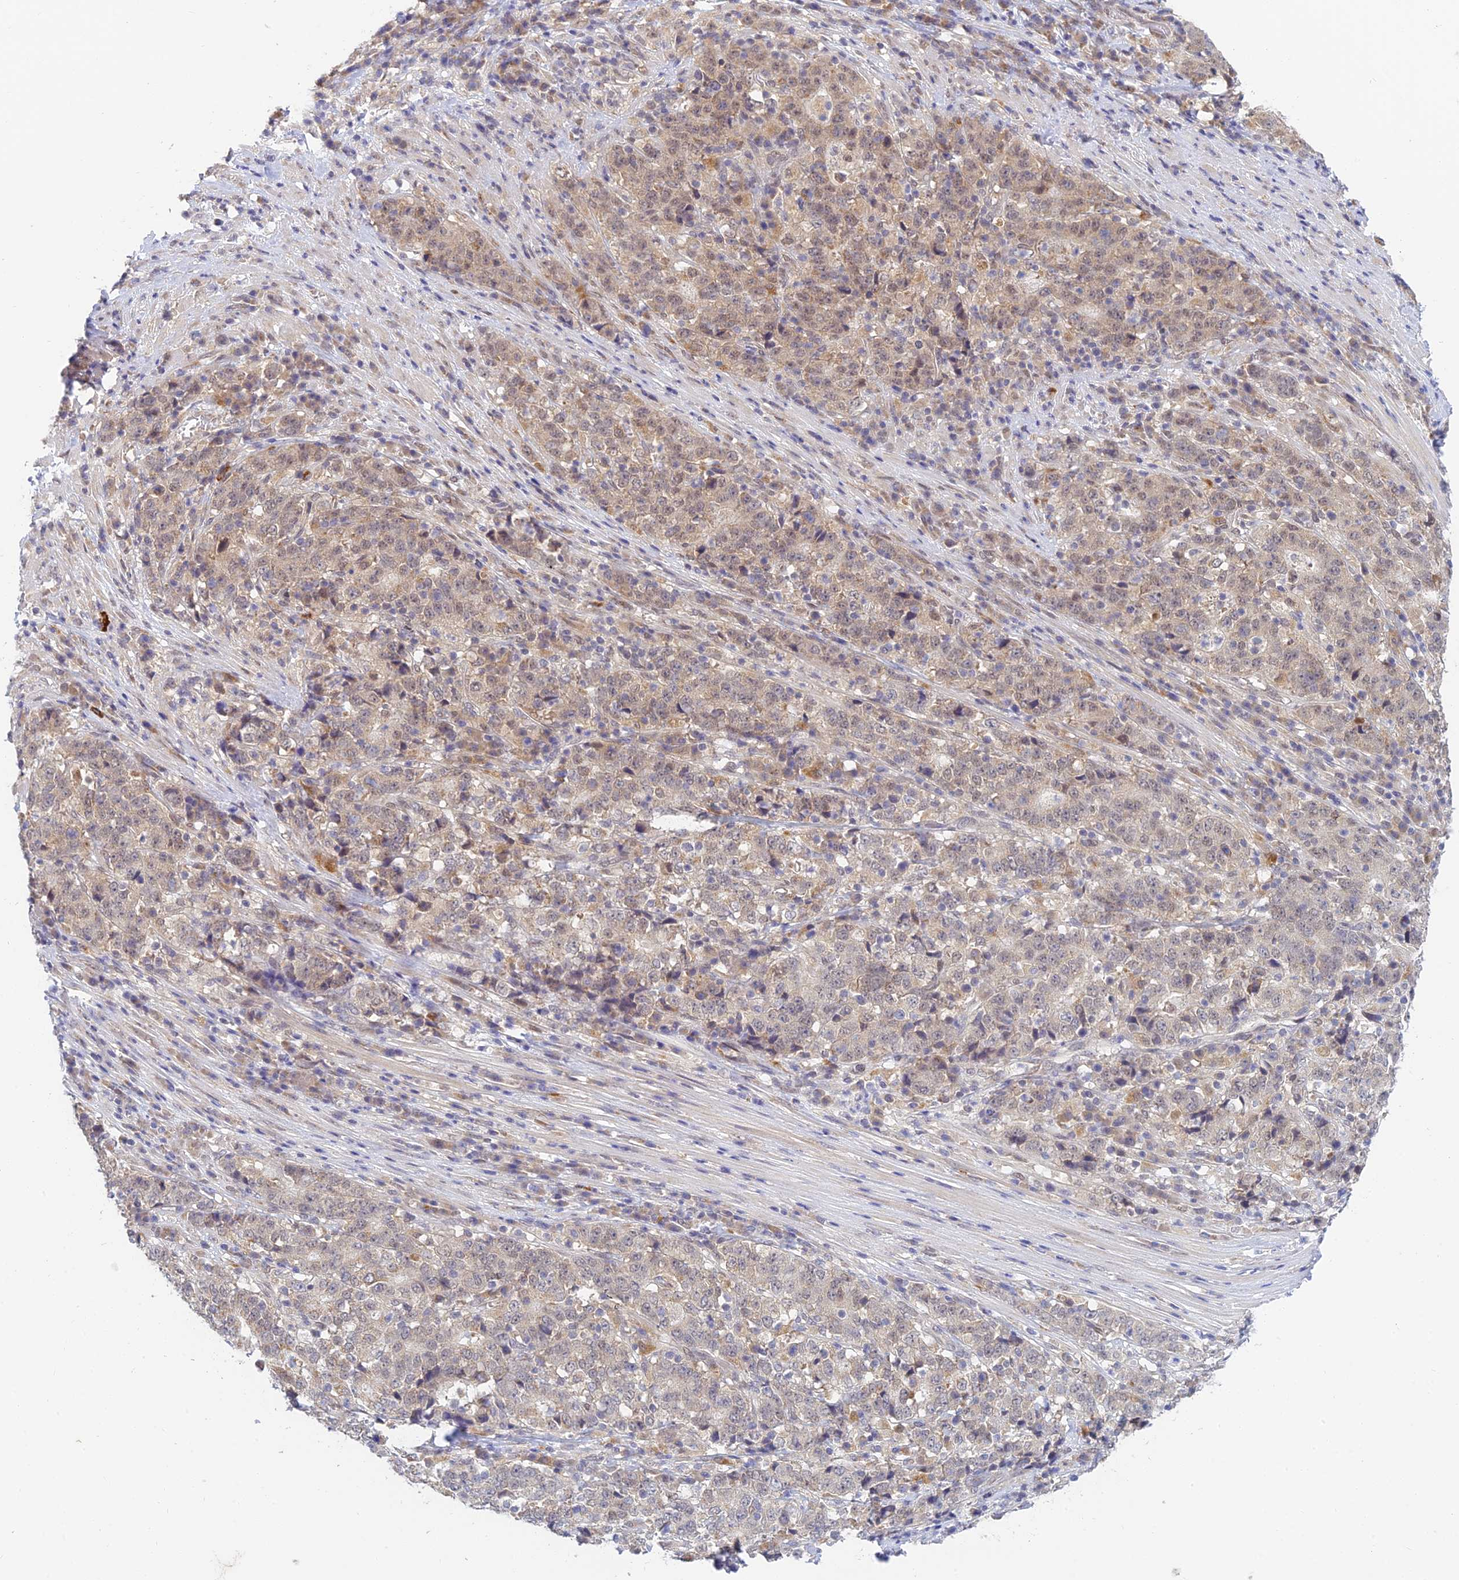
{"staining": {"intensity": "weak", "quantity": "25%-75%", "location": "nuclear"}, "tissue": "stomach cancer", "cell_type": "Tumor cells", "image_type": "cancer", "snomed": [{"axis": "morphology", "description": "Adenocarcinoma, NOS"}, {"axis": "topography", "description": "Stomach"}], "caption": "Immunohistochemistry (IHC) image of neoplastic tissue: stomach adenocarcinoma stained using IHC displays low levels of weak protein expression localized specifically in the nuclear of tumor cells, appearing as a nuclear brown color.", "gene": "SKIC8", "patient": {"sex": "male", "age": 59}}